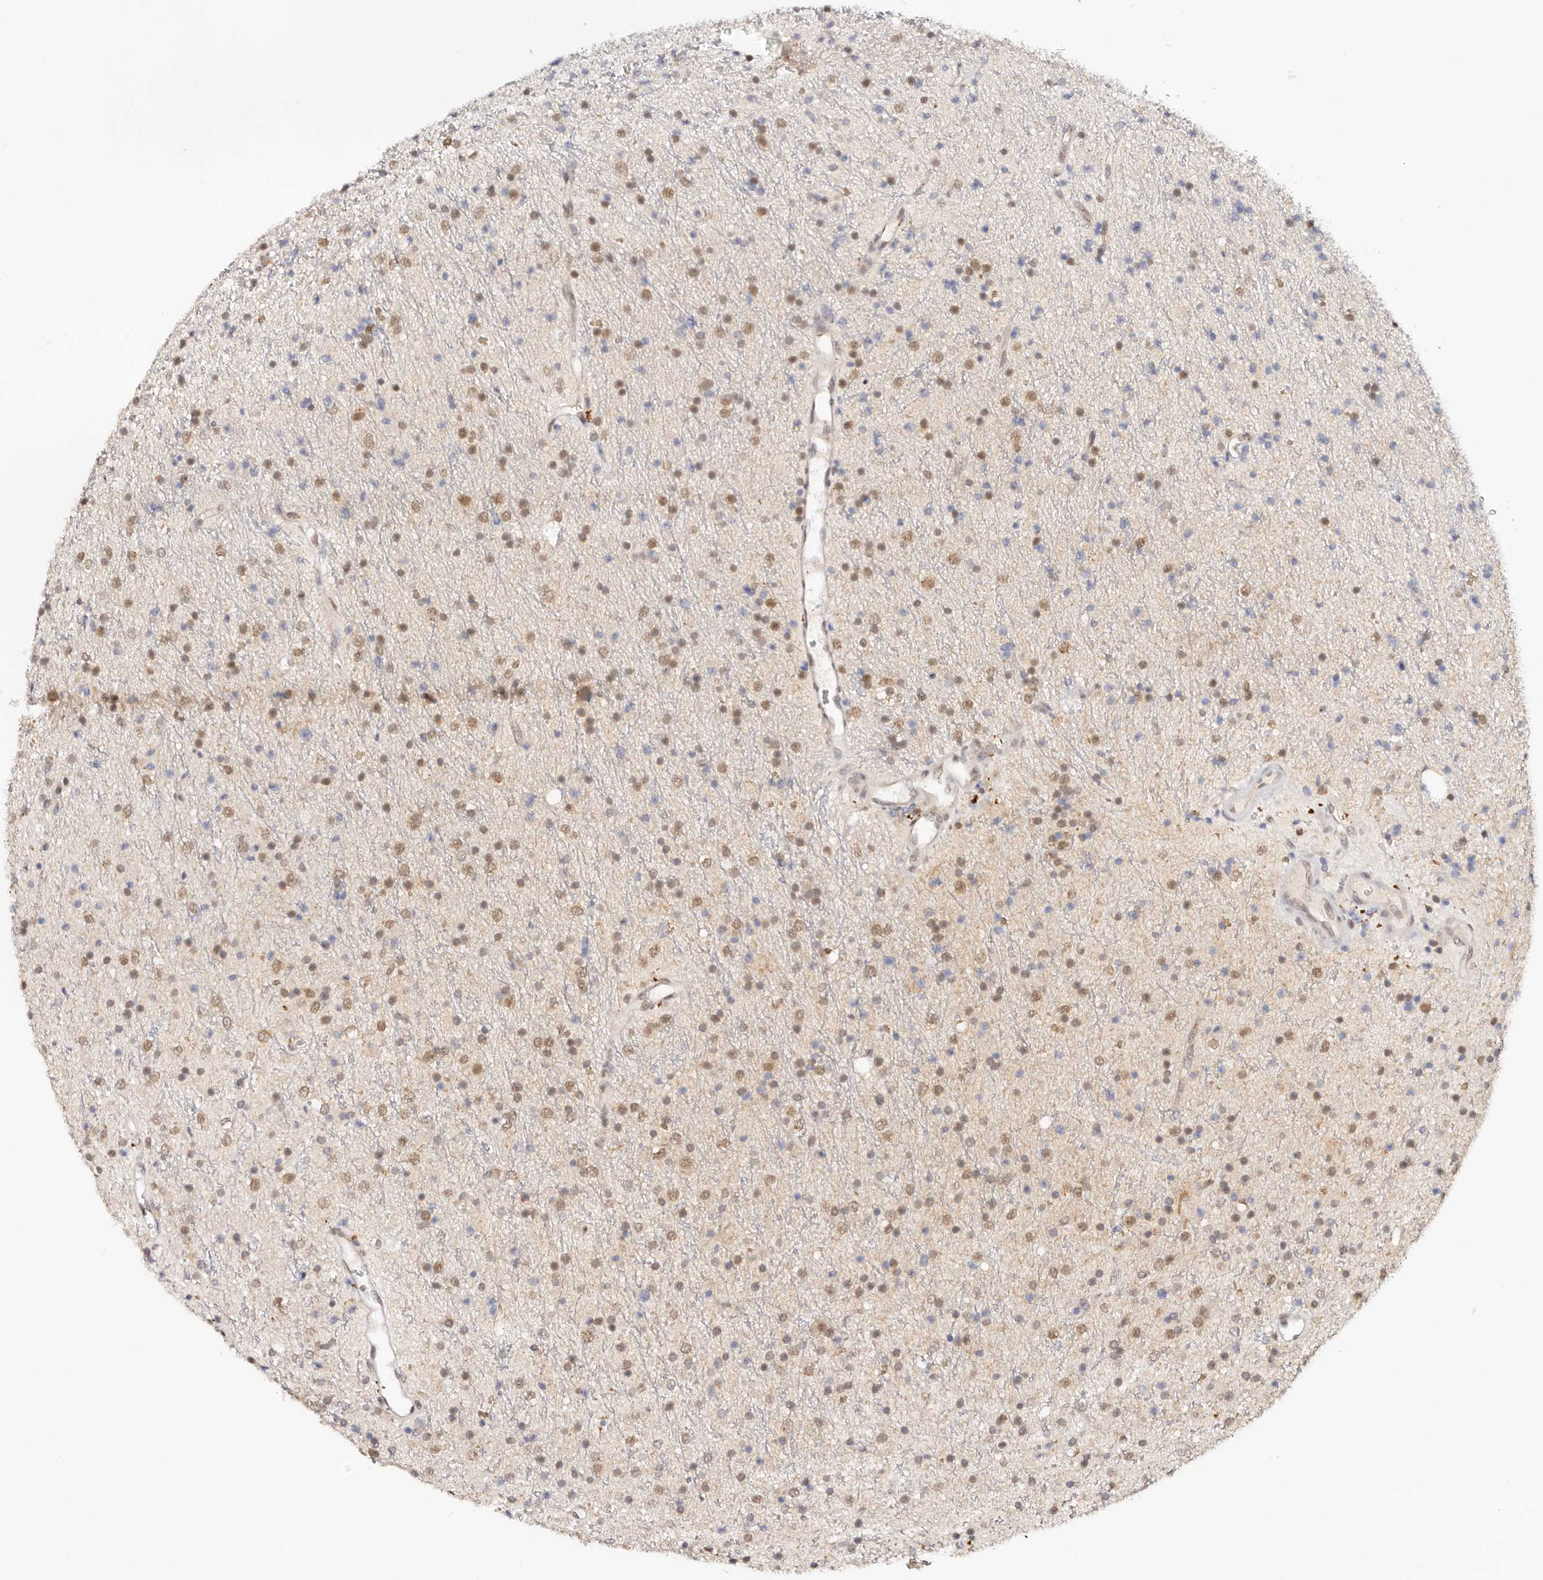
{"staining": {"intensity": "moderate", "quantity": "25%-75%", "location": "nuclear"}, "tissue": "glioma", "cell_type": "Tumor cells", "image_type": "cancer", "snomed": [{"axis": "morphology", "description": "Glioma, malignant, High grade"}, {"axis": "topography", "description": "Brain"}], "caption": "Protein analysis of malignant glioma (high-grade) tissue displays moderate nuclear expression in about 25%-75% of tumor cells. Ihc stains the protein in brown and the nuclei are stained blue.", "gene": "VIPAS39", "patient": {"sex": "male", "age": 34}}